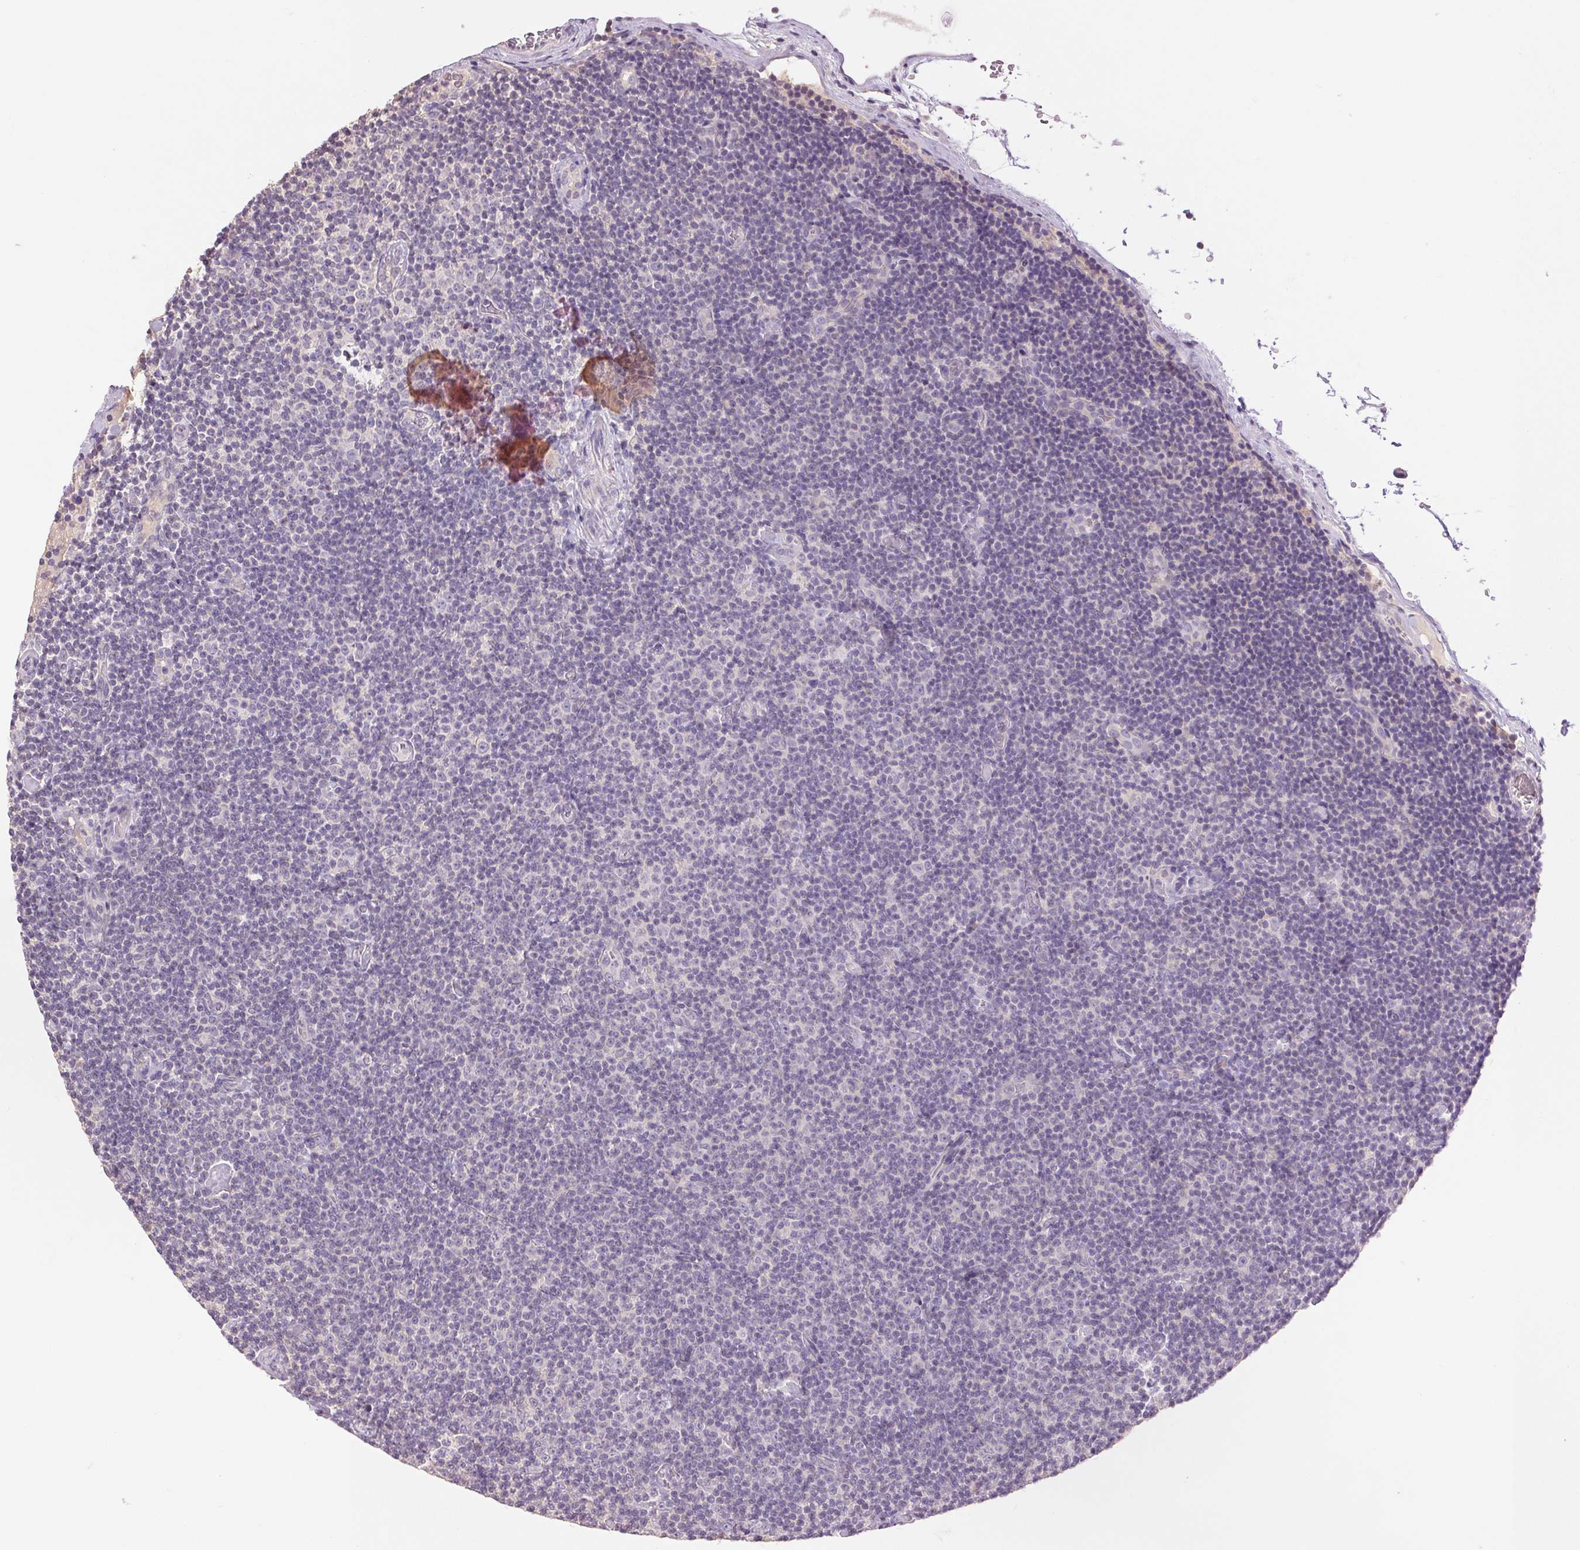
{"staining": {"intensity": "negative", "quantity": "none", "location": "none"}, "tissue": "lymphoma", "cell_type": "Tumor cells", "image_type": "cancer", "snomed": [{"axis": "morphology", "description": "Malignant lymphoma, non-Hodgkin's type, Low grade"}, {"axis": "topography", "description": "Lymph node"}], "caption": "Micrograph shows no significant protein expression in tumor cells of lymphoma.", "gene": "FXYD4", "patient": {"sex": "male", "age": 81}}